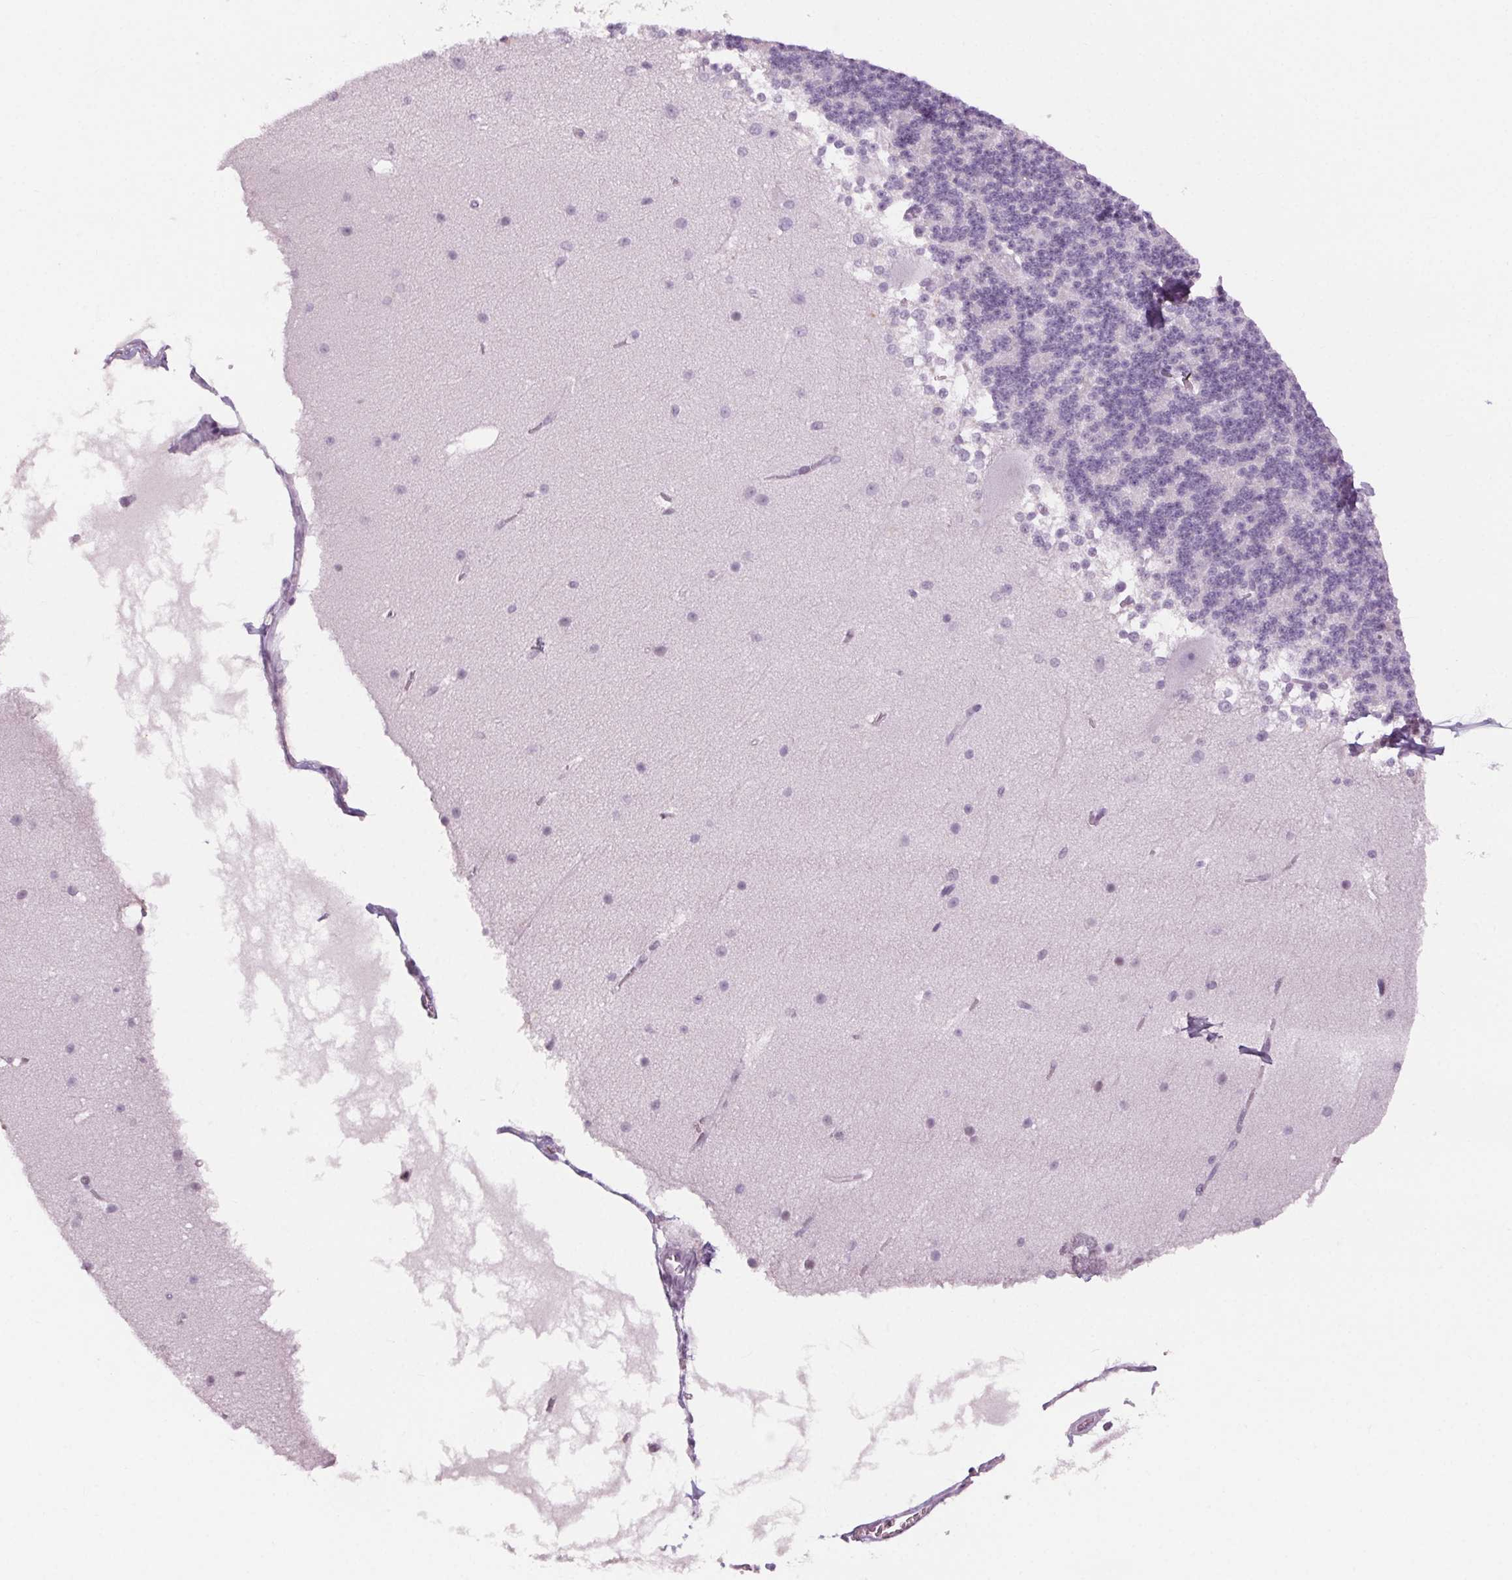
{"staining": {"intensity": "negative", "quantity": "none", "location": "none"}, "tissue": "cerebellum", "cell_type": "Cells in granular layer", "image_type": "normal", "snomed": [{"axis": "morphology", "description": "Normal tissue, NOS"}, {"axis": "topography", "description": "Cerebellum"}], "caption": "IHC of unremarkable cerebellum displays no positivity in cells in granular layer. (DAB IHC visualized using brightfield microscopy, high magnification).", "gene": "SLC6A19", "patient": {"sex": "female", "age": 19}}